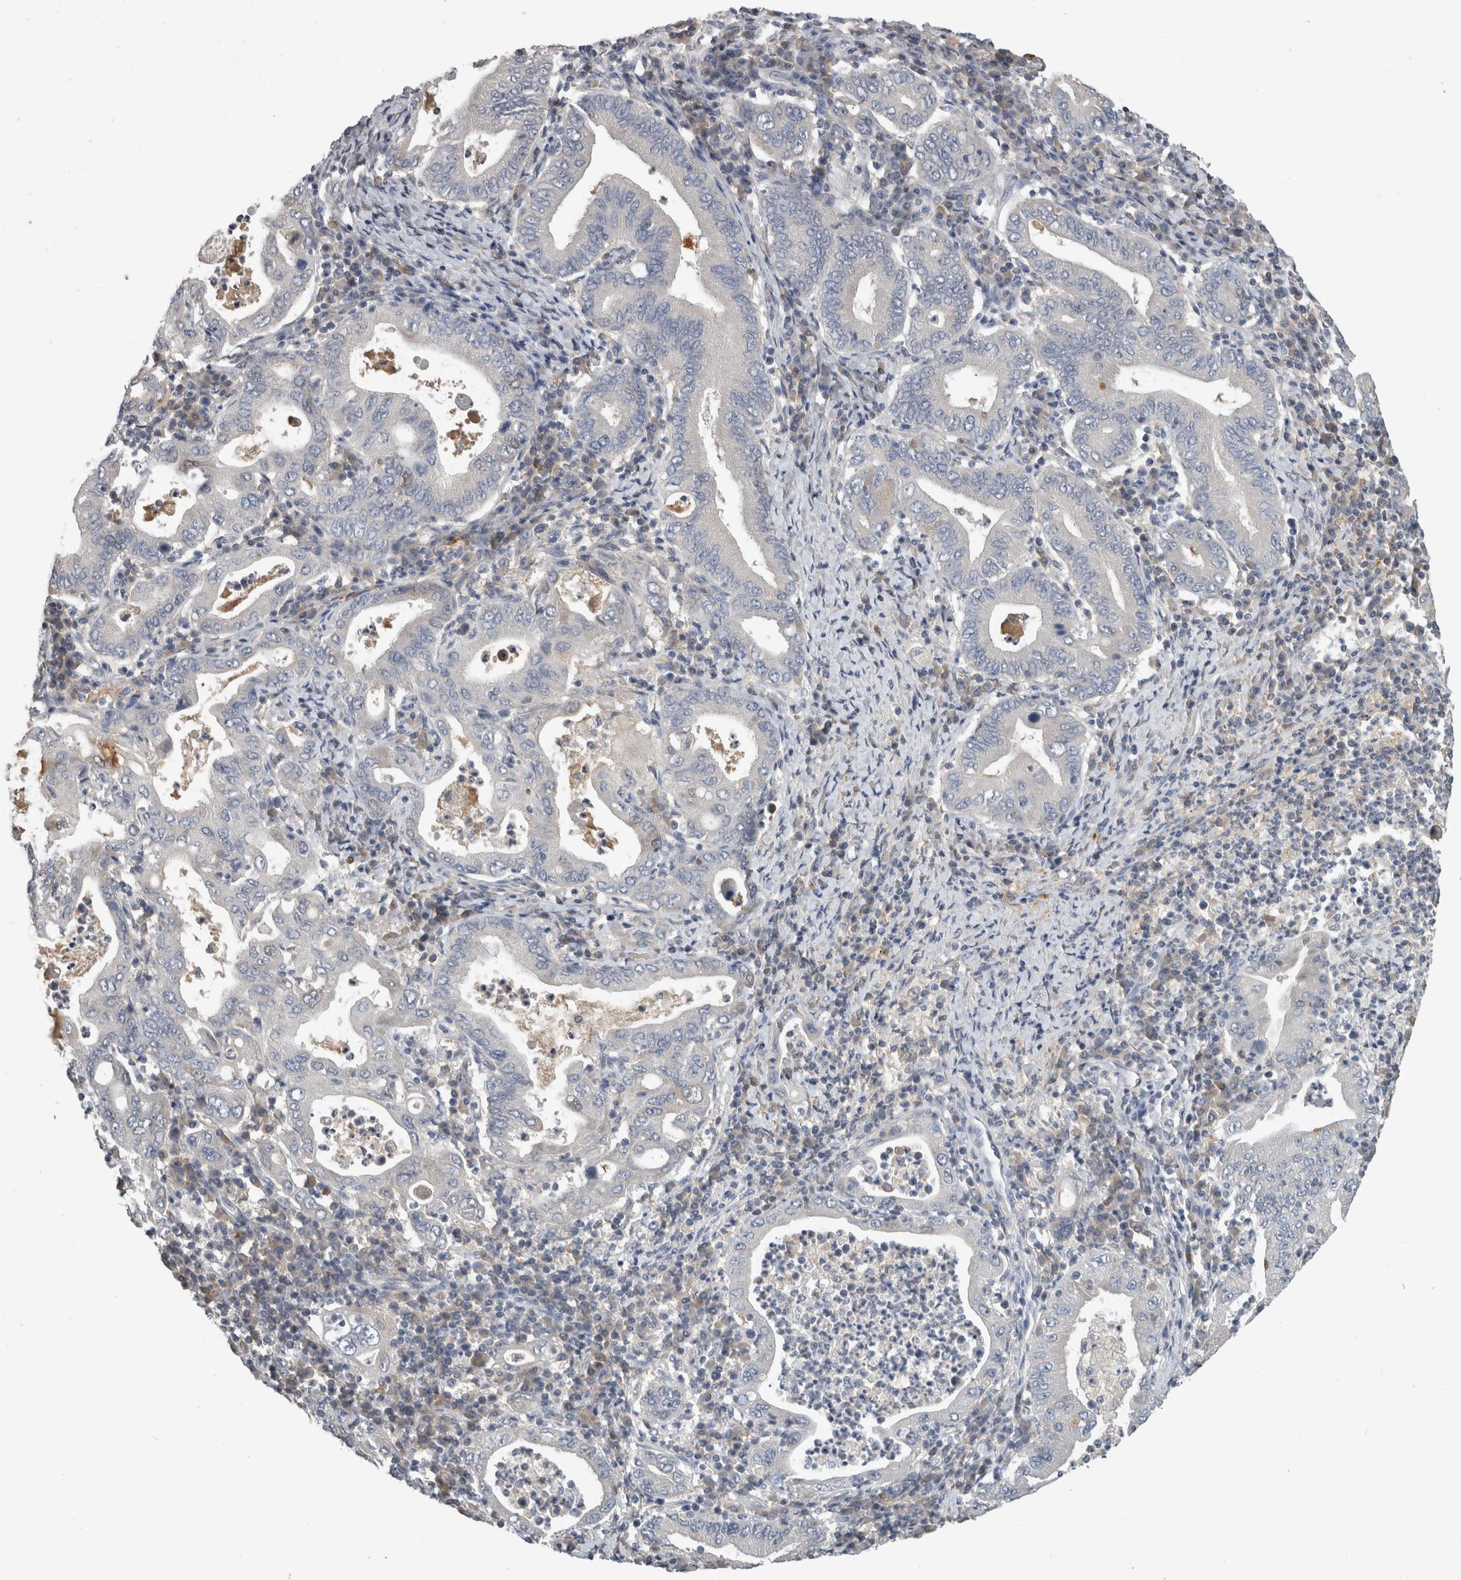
{"staining": {"intensity": "strong", "quantity": "<25%", "location": "cytoplasmic/membranous"}, "tissue": "stomach cancer", "cell_type": "Tumor cells", "image_type": "cancer", "snomed": [{"axis": "morphology", "description": "Normal tissue, NOS"}, {"axis": "morphology", "description": "Adenocarcinoma, NOS"}, {"axis": "topography", "description": "Esophagus"}, {"axis": "topography", "description": "Stomach, upper"}, {"axis": "topography", "description": "Peripheral nerve tissue"}], "caption": "Immunohistochemistry image of neoplastic tissue: adenocarcinoma (stomach) stained using IHC displays medium levels of strong protein expression localized specifically in the cytoplasmic/membranous of tumor cells, appearing as a cytoplasmic/membranous brown color.", "gene": "SLC22A11", "patient": {"sex": "male", "age": 62}}